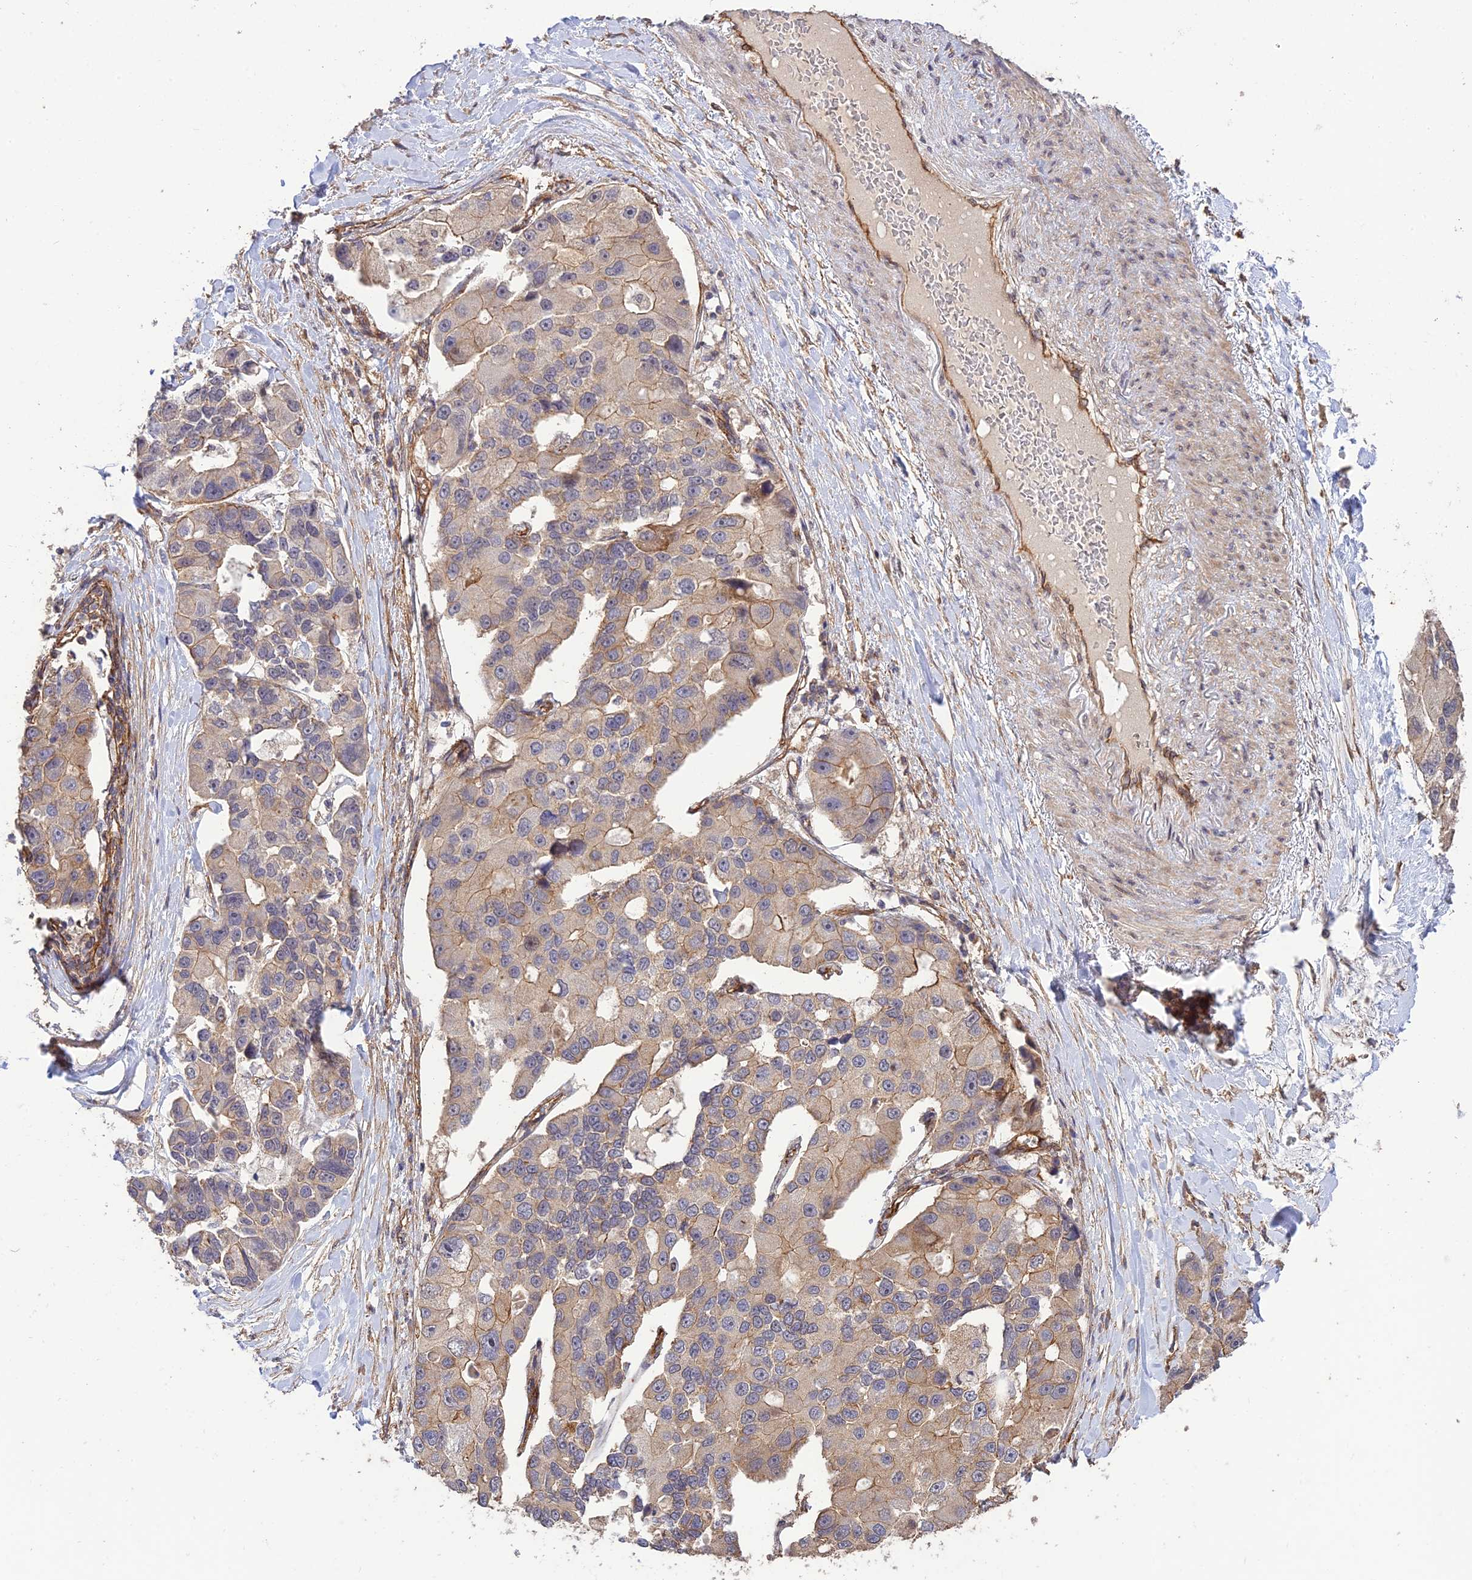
{"staining": {"intensity": "weak", "quantity": "25%-75%", "location": "cytoplasmic/membranous"}, "tissue": "lung cancer", "cell_type": "Tumor cells", "image_type": "cancer", "snomed": [{"axis": "morphology", "description": "Adenocarcinoma, NOS"}, {"axis": "topography", "description": "Lung"}], "caption": "Immunohistochemistry (DAB) staining of human adenocarcinoma (lung) displays weak cytoplasmic/membranous protein expression in about 25%-75% of tumor cells.", "gene": "HOMER2", "patient": {"sex": "female", "age": 54}}